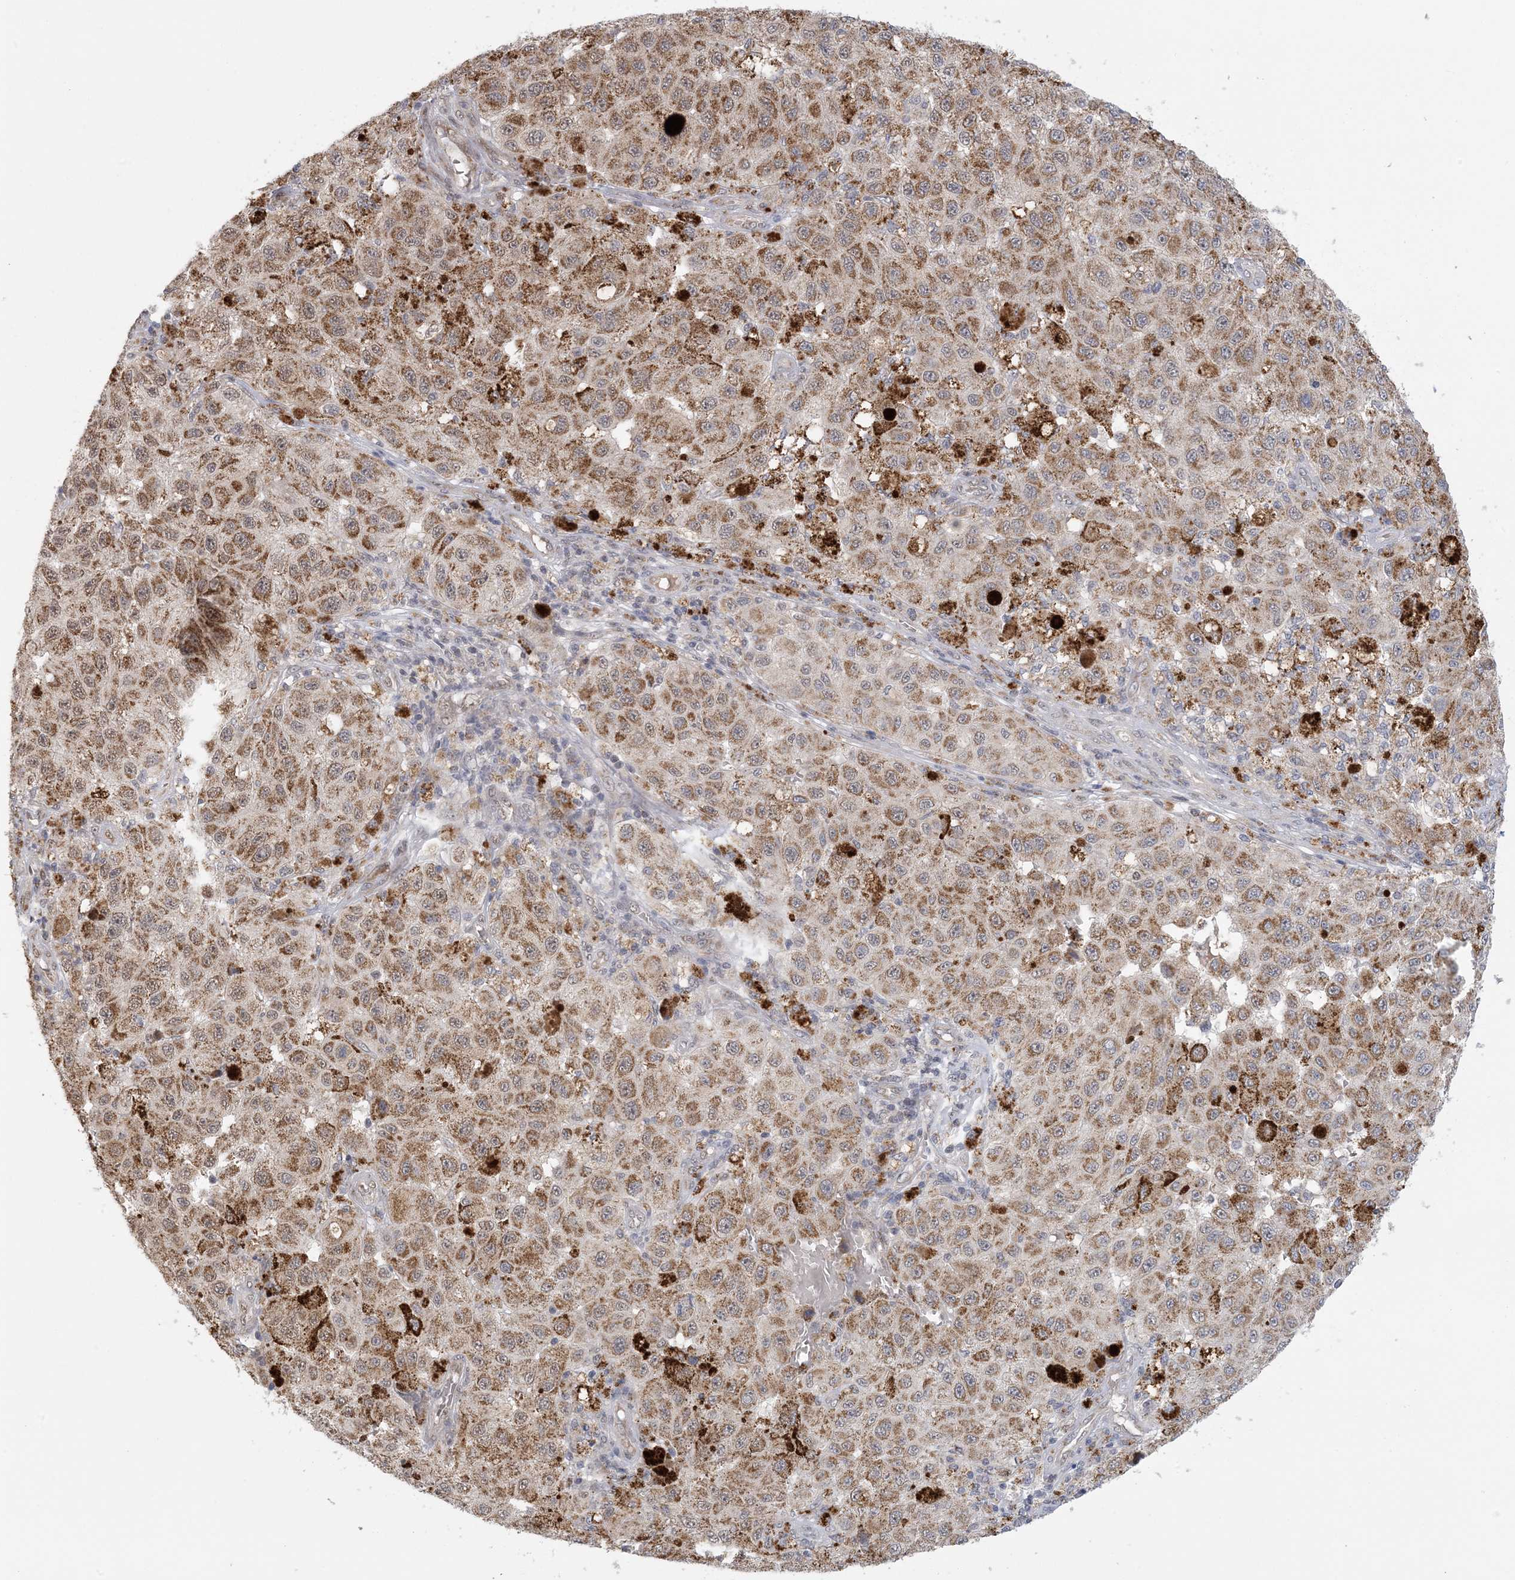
{"staining": {"intensity": "moderate", "quantity": ">75%", "location": "cytoplasmic/membranous"}, "tissue": "melanoma", "cell_type": "Tumor cells", "image_type": "cancer", "snomed": [{"axis": "morphology", "description": "Malignant melanoma, NOS"}, {"axis": "topography", "description": "Skin"}], "caption": "Immunohistochemistry (IHC) of human melanoma shows medium levels of moderate cytoplasmic/membranous positivity in about >75% of tumor cells. The staining was performed using DAB to visualize the protein expression in brown, while the nuclei were stained in blue with hematoxylin (Magnification: 20x).", "gene": "TRMT10C", "patient": {"sex": "female", "age": 64}}